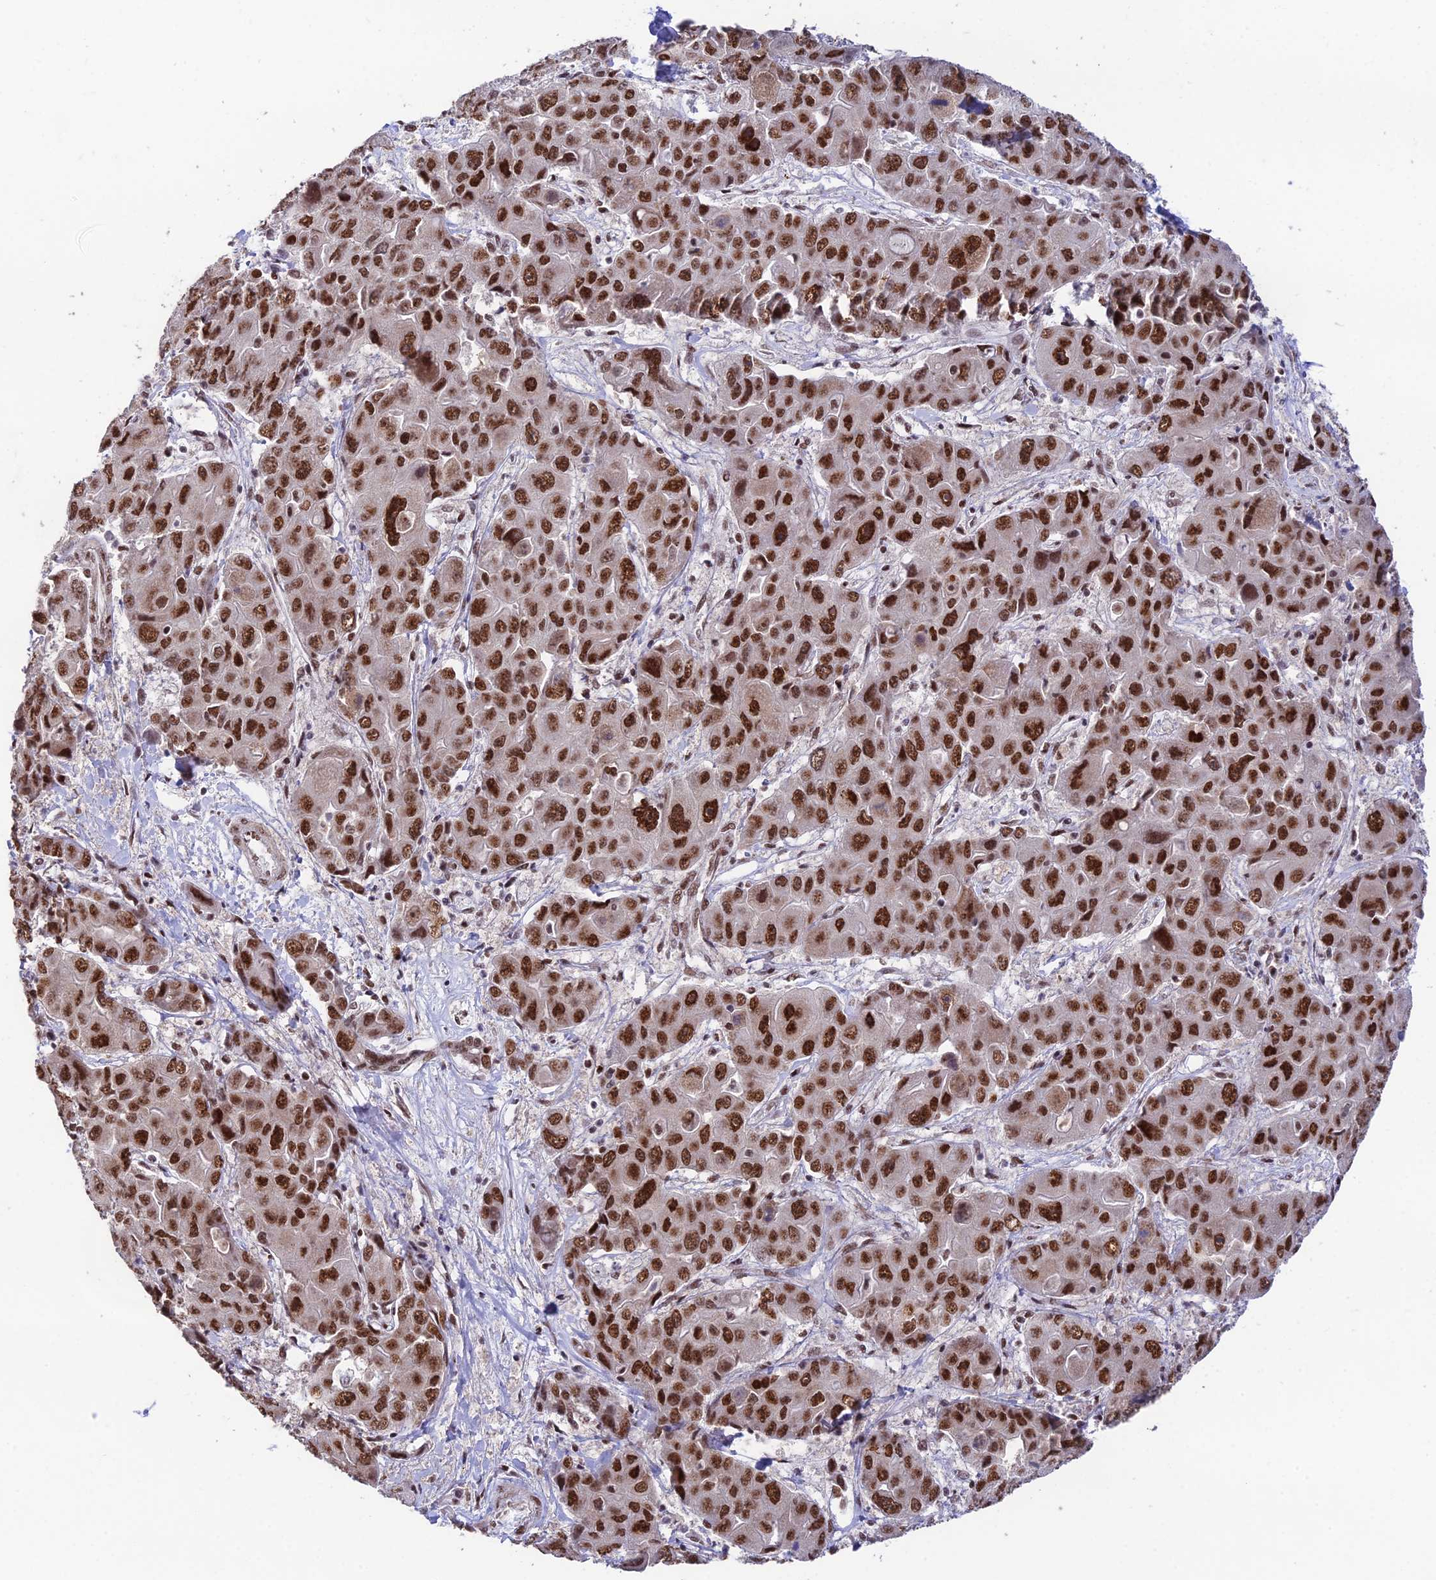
{"staining": {"intensity": "strong", "quantity": ">75%", "location": "nuclear"}, "tissue": "liver cancer", "cell_type": "Tumor cells", "image_type": "cancer", "snomed": [{"axis": "morphology", "description": "Cholangiocarcinoma"}, {"axis": "topography", "description": "Liver"}], "caption": "An immunohistochemistry (IHC) image of tumor tissue is shown. Protein staining in brown highlights strong nuclear positivity in liver cancer within tumor cells.", "gene": "THOC7", "patient": {"sex": "male", "age": 67}}